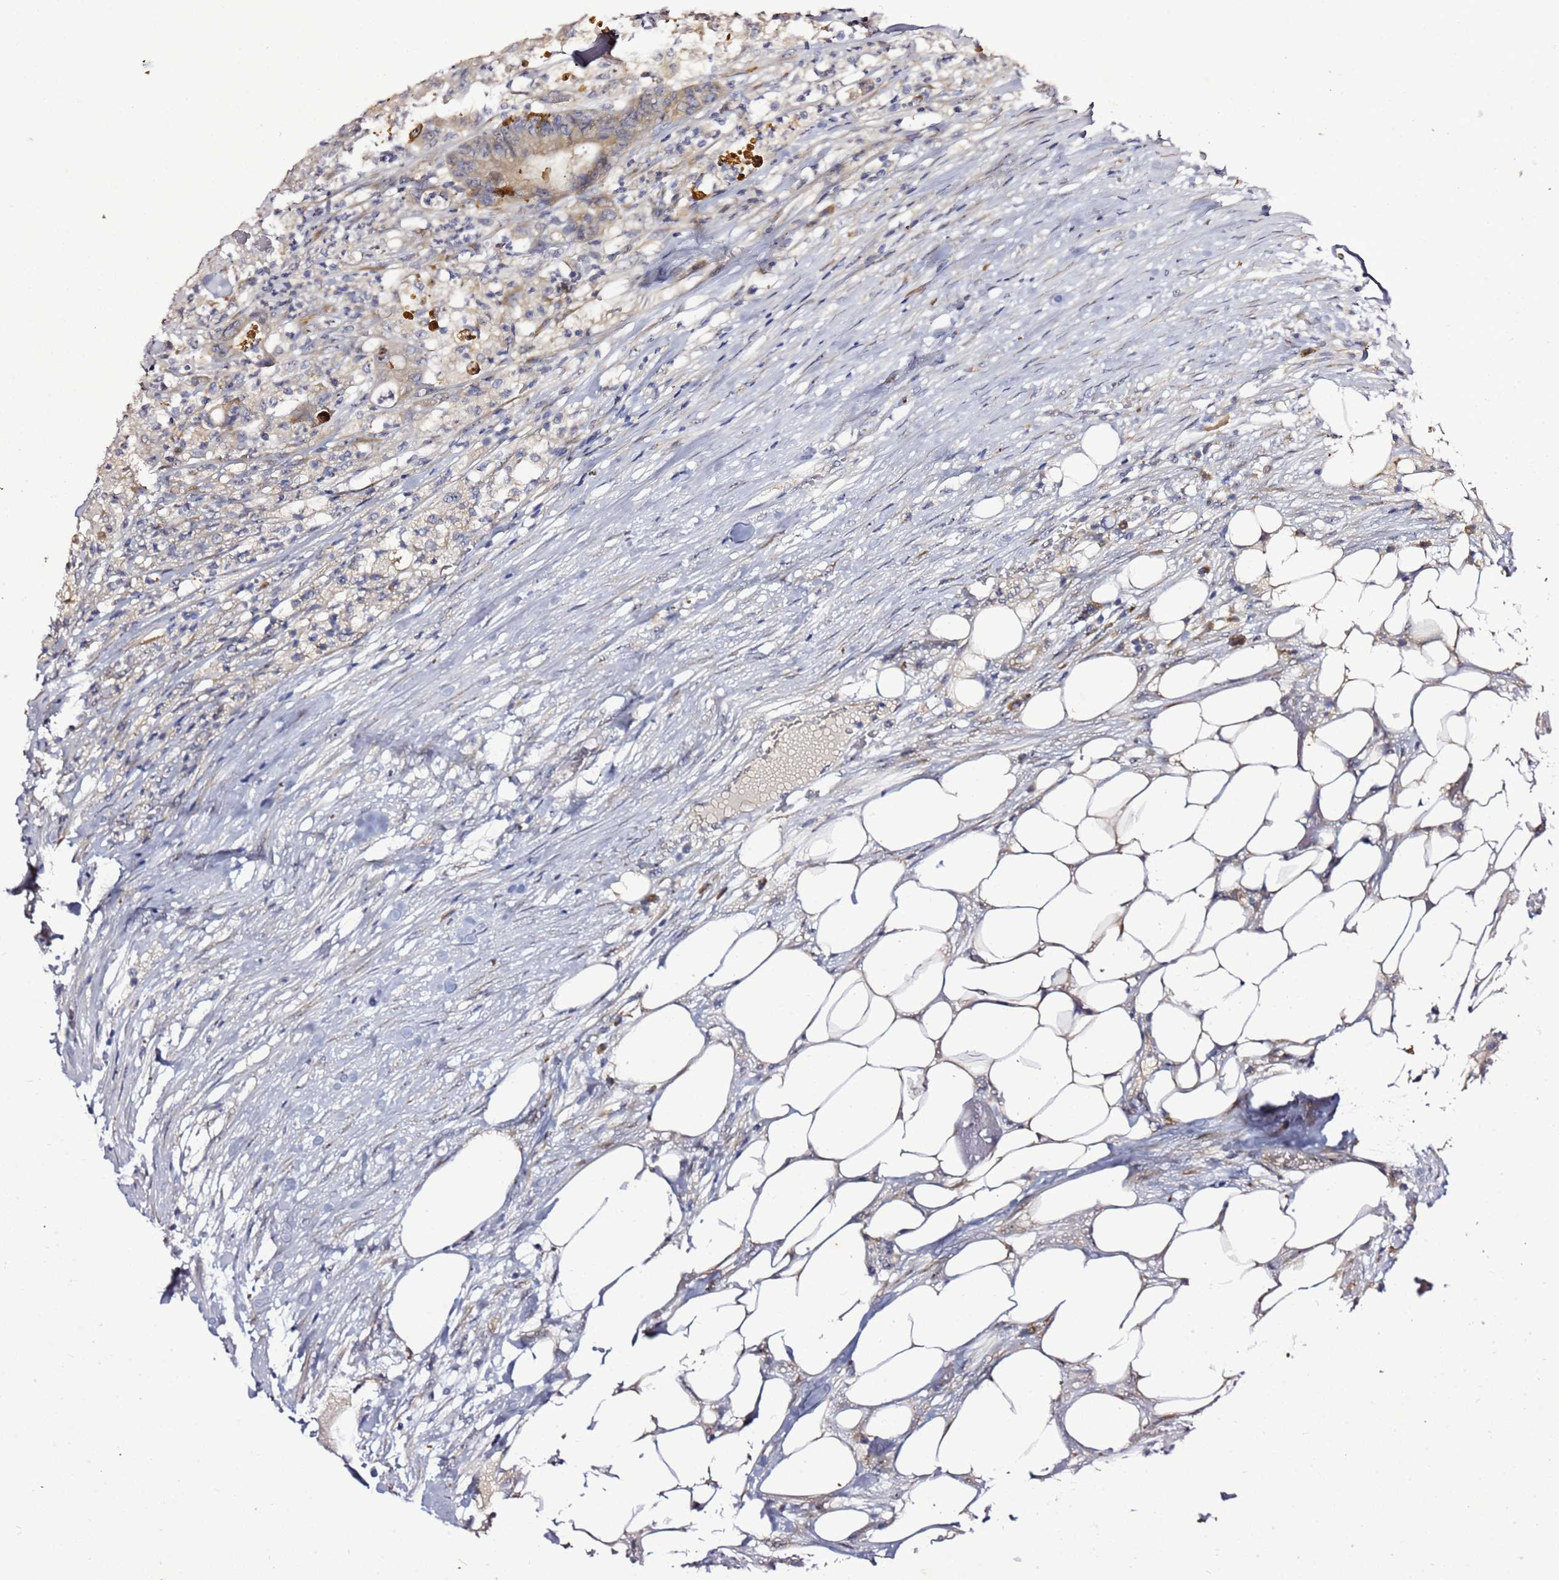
{"staining": {"intensity": "negative", "quantity": "none", "location": "none"}, "tissue": "colorectal cancer", "cell_type": "Tumor cells", "image_type": "cancer", "snomed": [{"axis": "morphology", "description": "Adenocarcinoma, NOS"}, {"axis": "topography", "description": "Colon"}], "caption": "Human colorectal cancer (adenocarcinoma) stained for a protein using immunohistochemistry (IHC) demonstrates no staining in tumor cells.", "gene": "NOL8", "patient": {"sex": "female", "age": 84}}